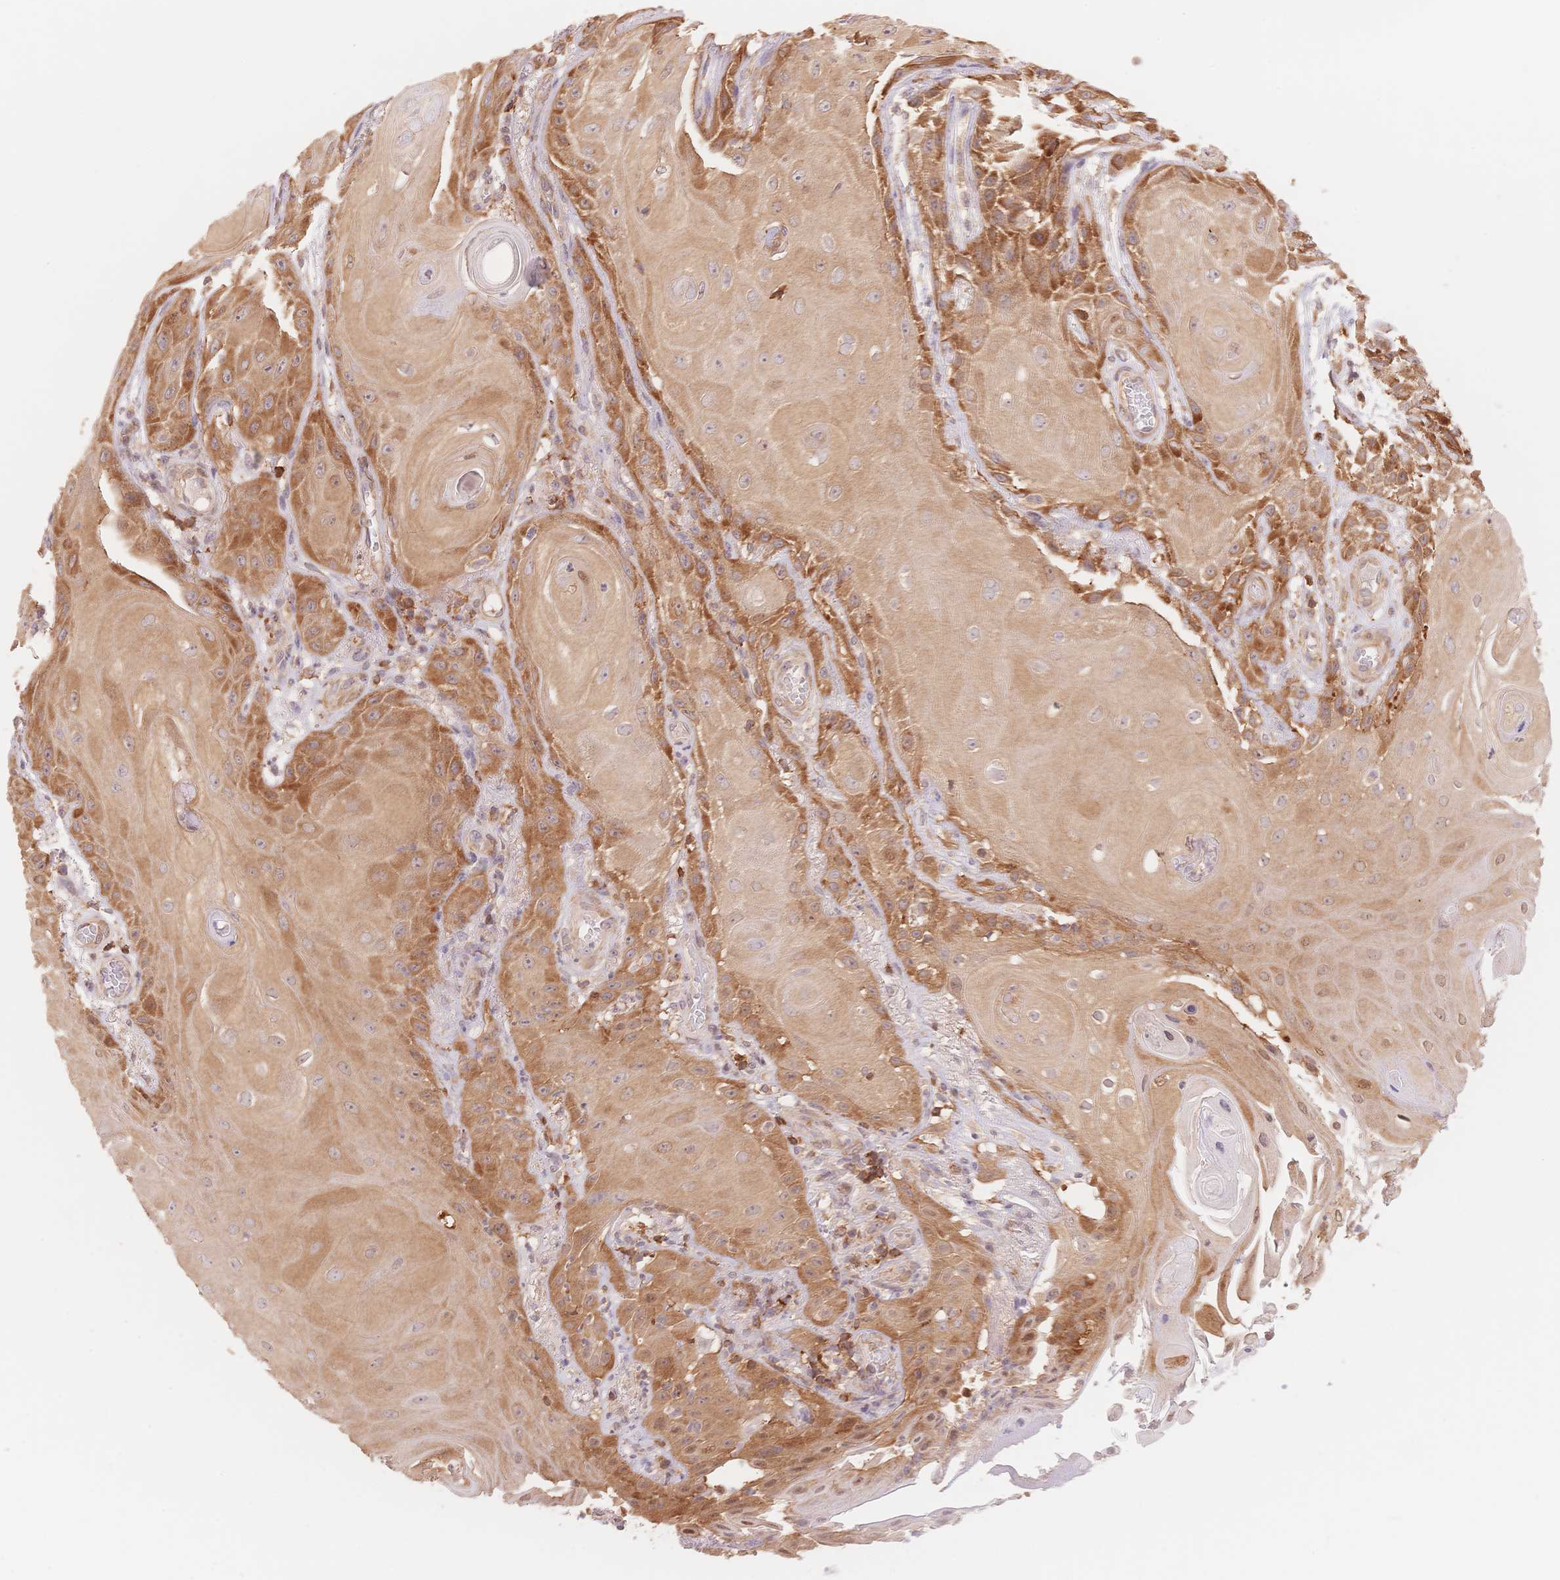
{"staining": {"intensity": "moderate", "quantity": ">75%", "location": "cytoplasmic/membranous"}, "tissue": "skin cancer", "cell_type": "Tumor cells", "image_type": "cancer", "snomed": [{"axis": "morphology", "description": "Squamous cell carcinoma, NOS"}, {"axis": "topography", "description": "Skin"}], "caption": "A micrograph showing moderate cytoplasmic/membranous staining in approximately >75% of tumor cells in squamous cell carcinoma (skin), as visualized by brown immunohistochemical staining.", "gene": "STK39", "patient": {"sex": "male", "age": 62}}